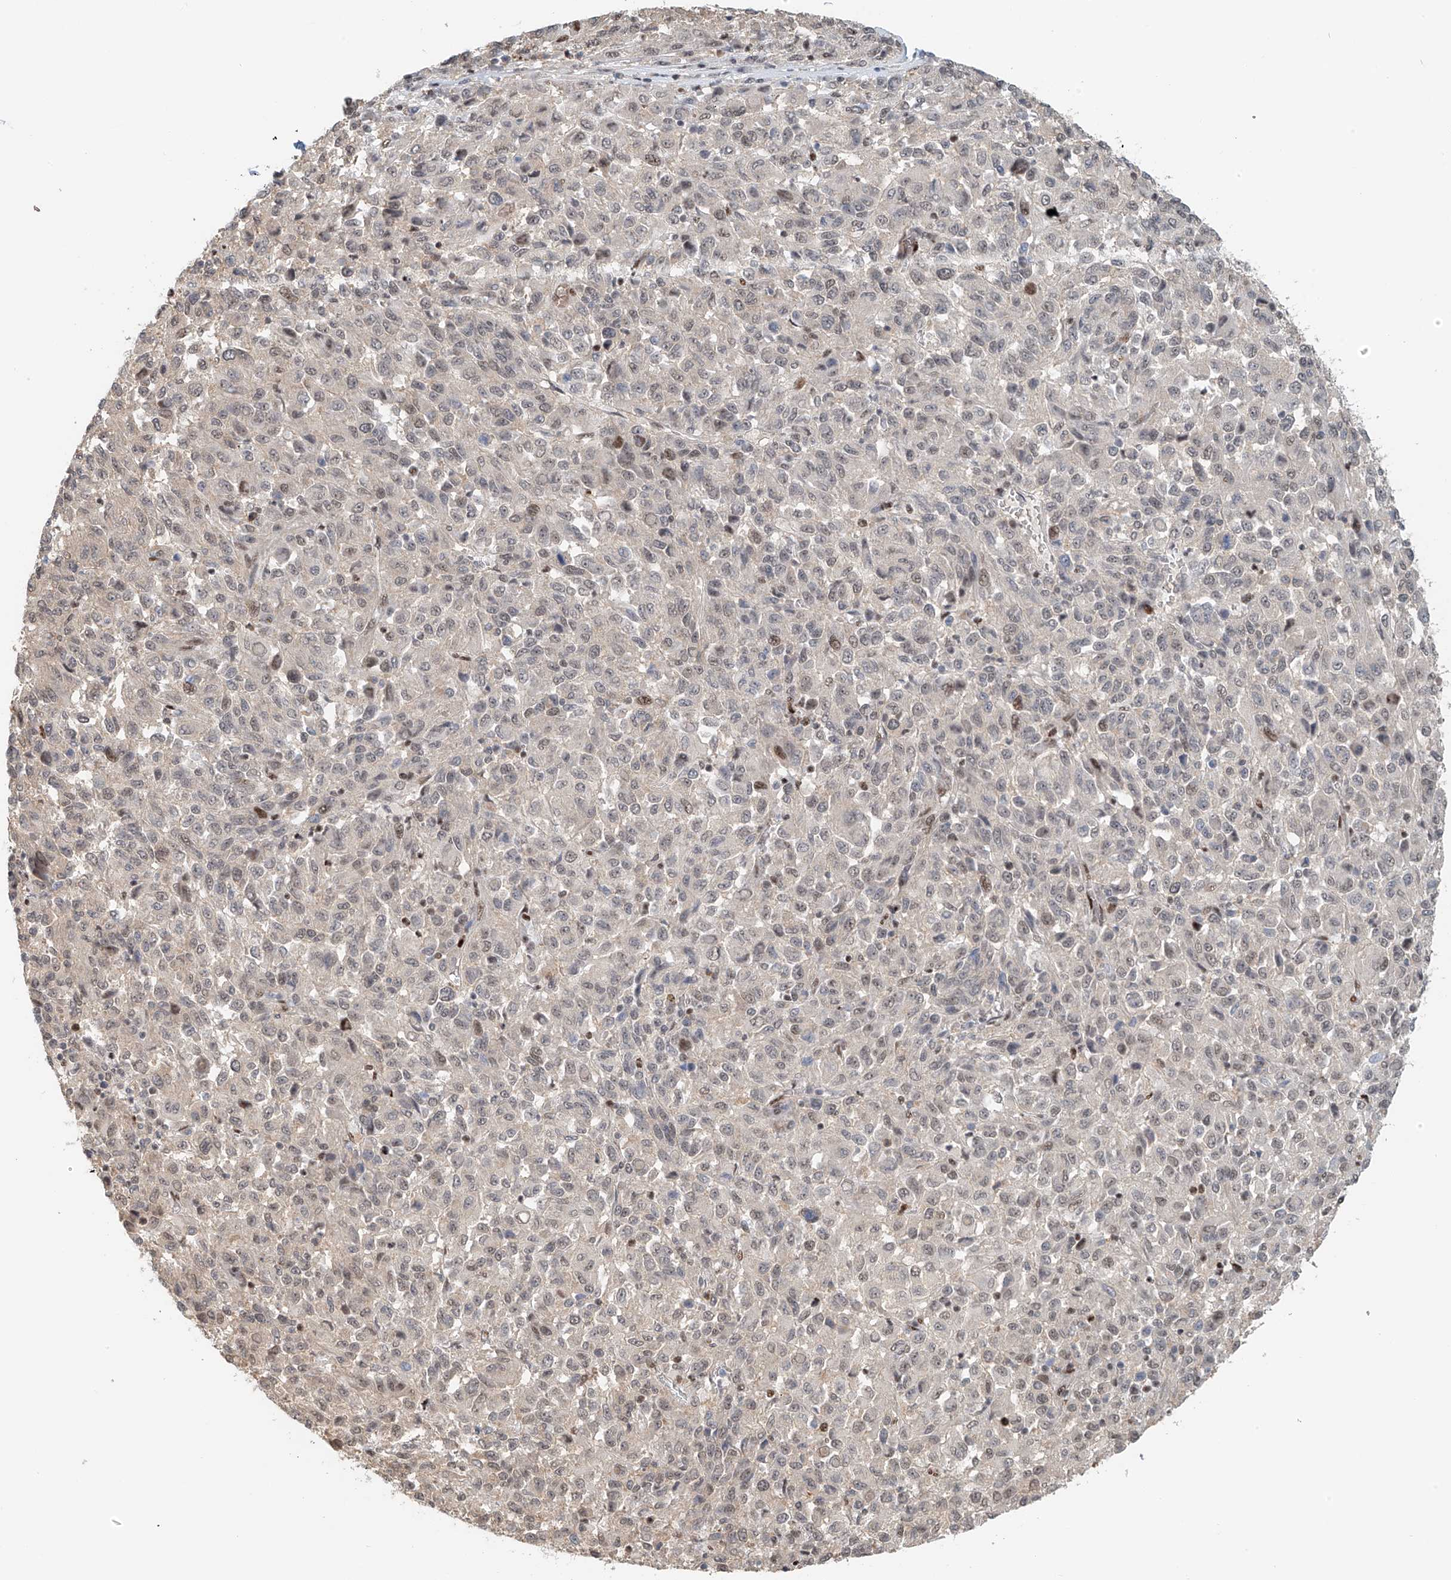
{"staining": {"intensity": "moderate", "quantity": "<25%", "location": "nuclear"}, "tissue": "melanoma", "cell_type": "Tumor cells", "image_type": "cancer", "snomed": [{"axis": "morphology", "description": "Malignant melanoma, Metastatic site"}, {"axis": "topography", "description": "Lung"}], "caption": "Protein expression analysis of malignant melanoma (metastatic site) exhibits moderate nuclear positivity in approximately <25% of tumor cells.", "gene": "ZNF514", "patient": {"sex": "male", "age": 64}}